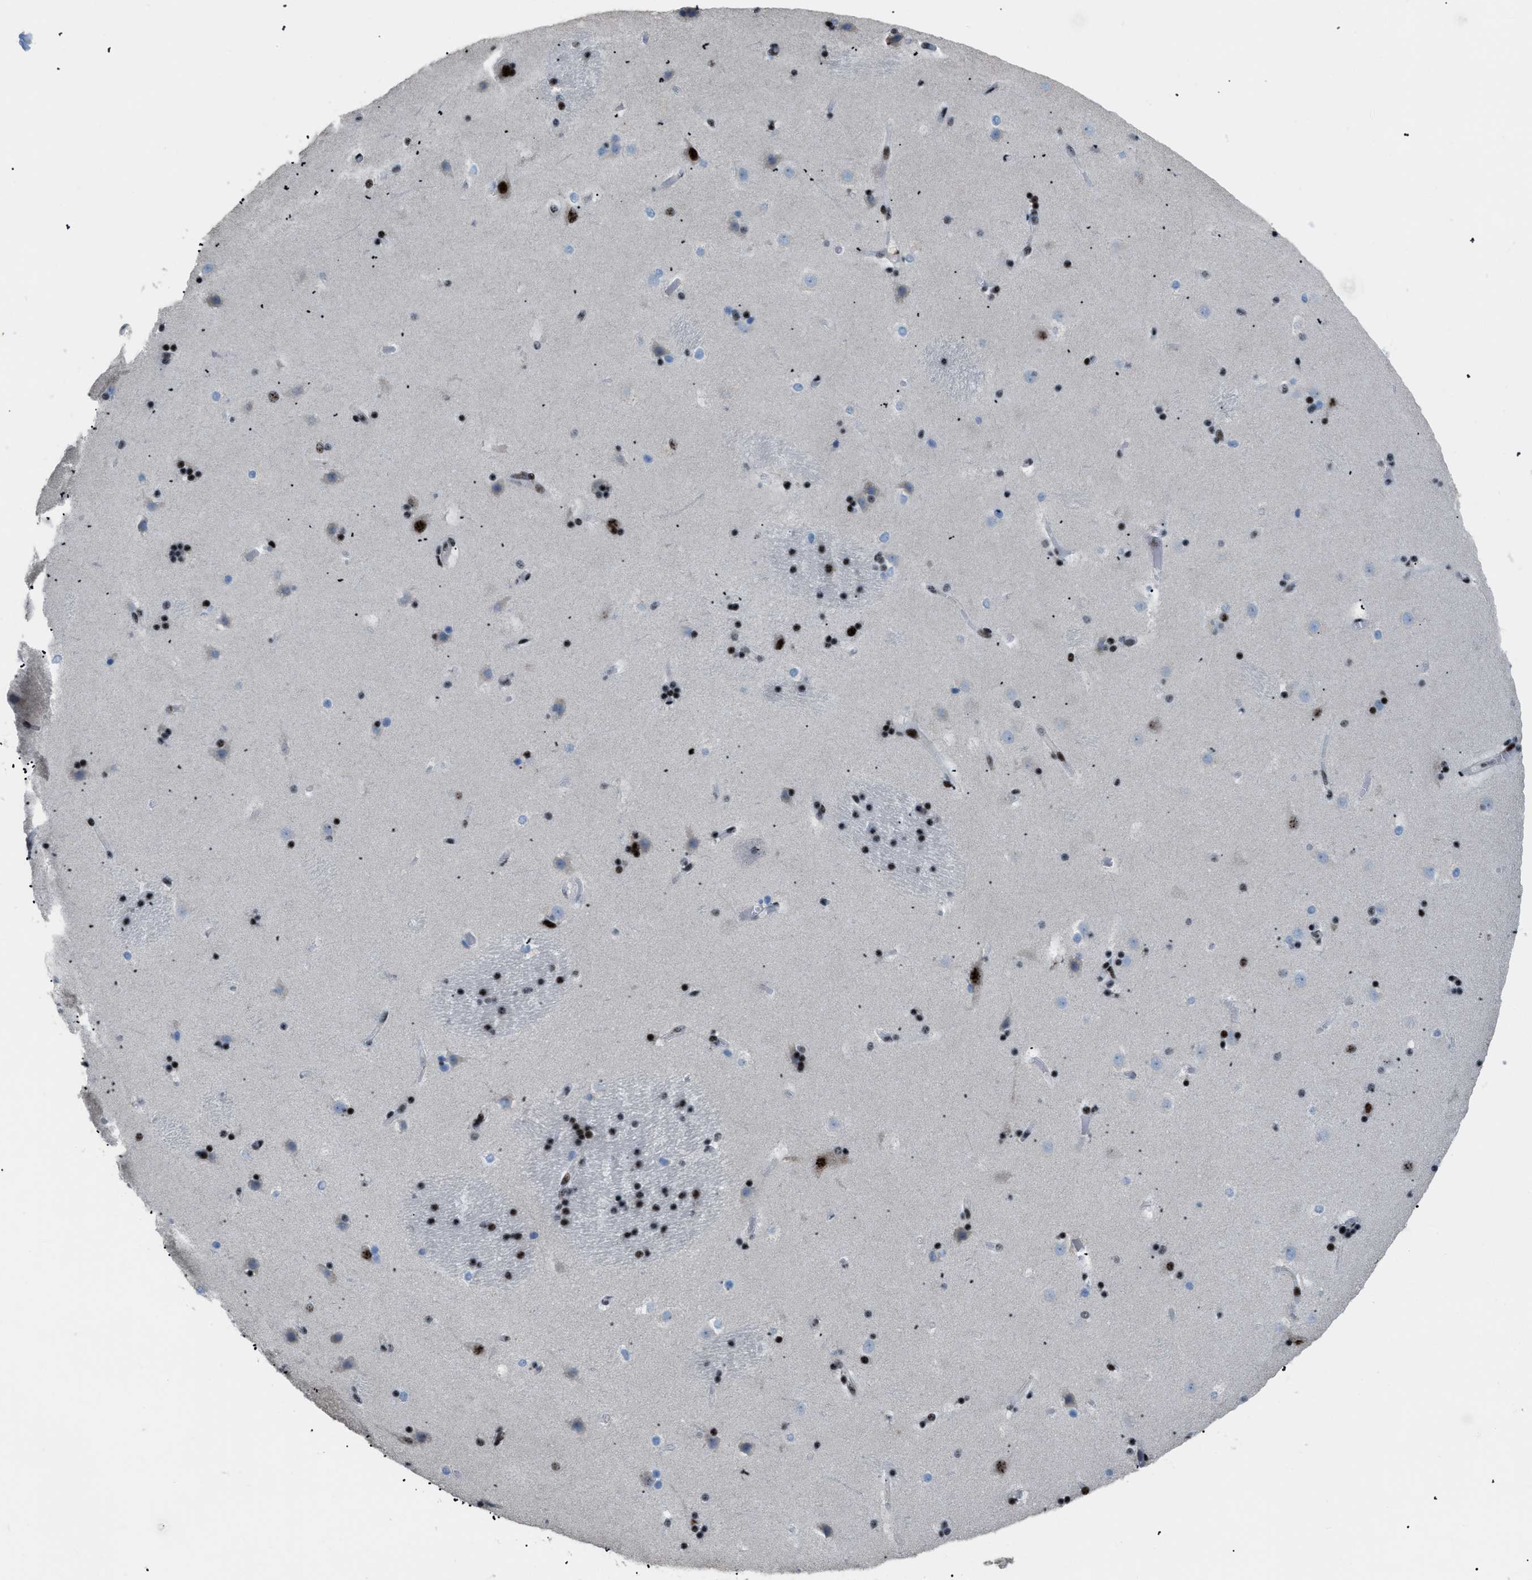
{"staining": {"intensity": "moderate", "quantity": "25%-75%", "location": "nuclear"}, "tissue": "caudate", "cell_type": "Glial cells", "image_type": "normal", "snomed": [{"axis": "morphology", "description": "Normal tissue, NOS"}, {"axis": "topography", "description": "Lateral ventricle wall"}], "caption": "The photomicrograph reveals a brown stain indicating the presence of a protein in the nuclear of glial cells in caudate.", "gene": "CDR2", "patient": {"sex": "male", "age": 45}}